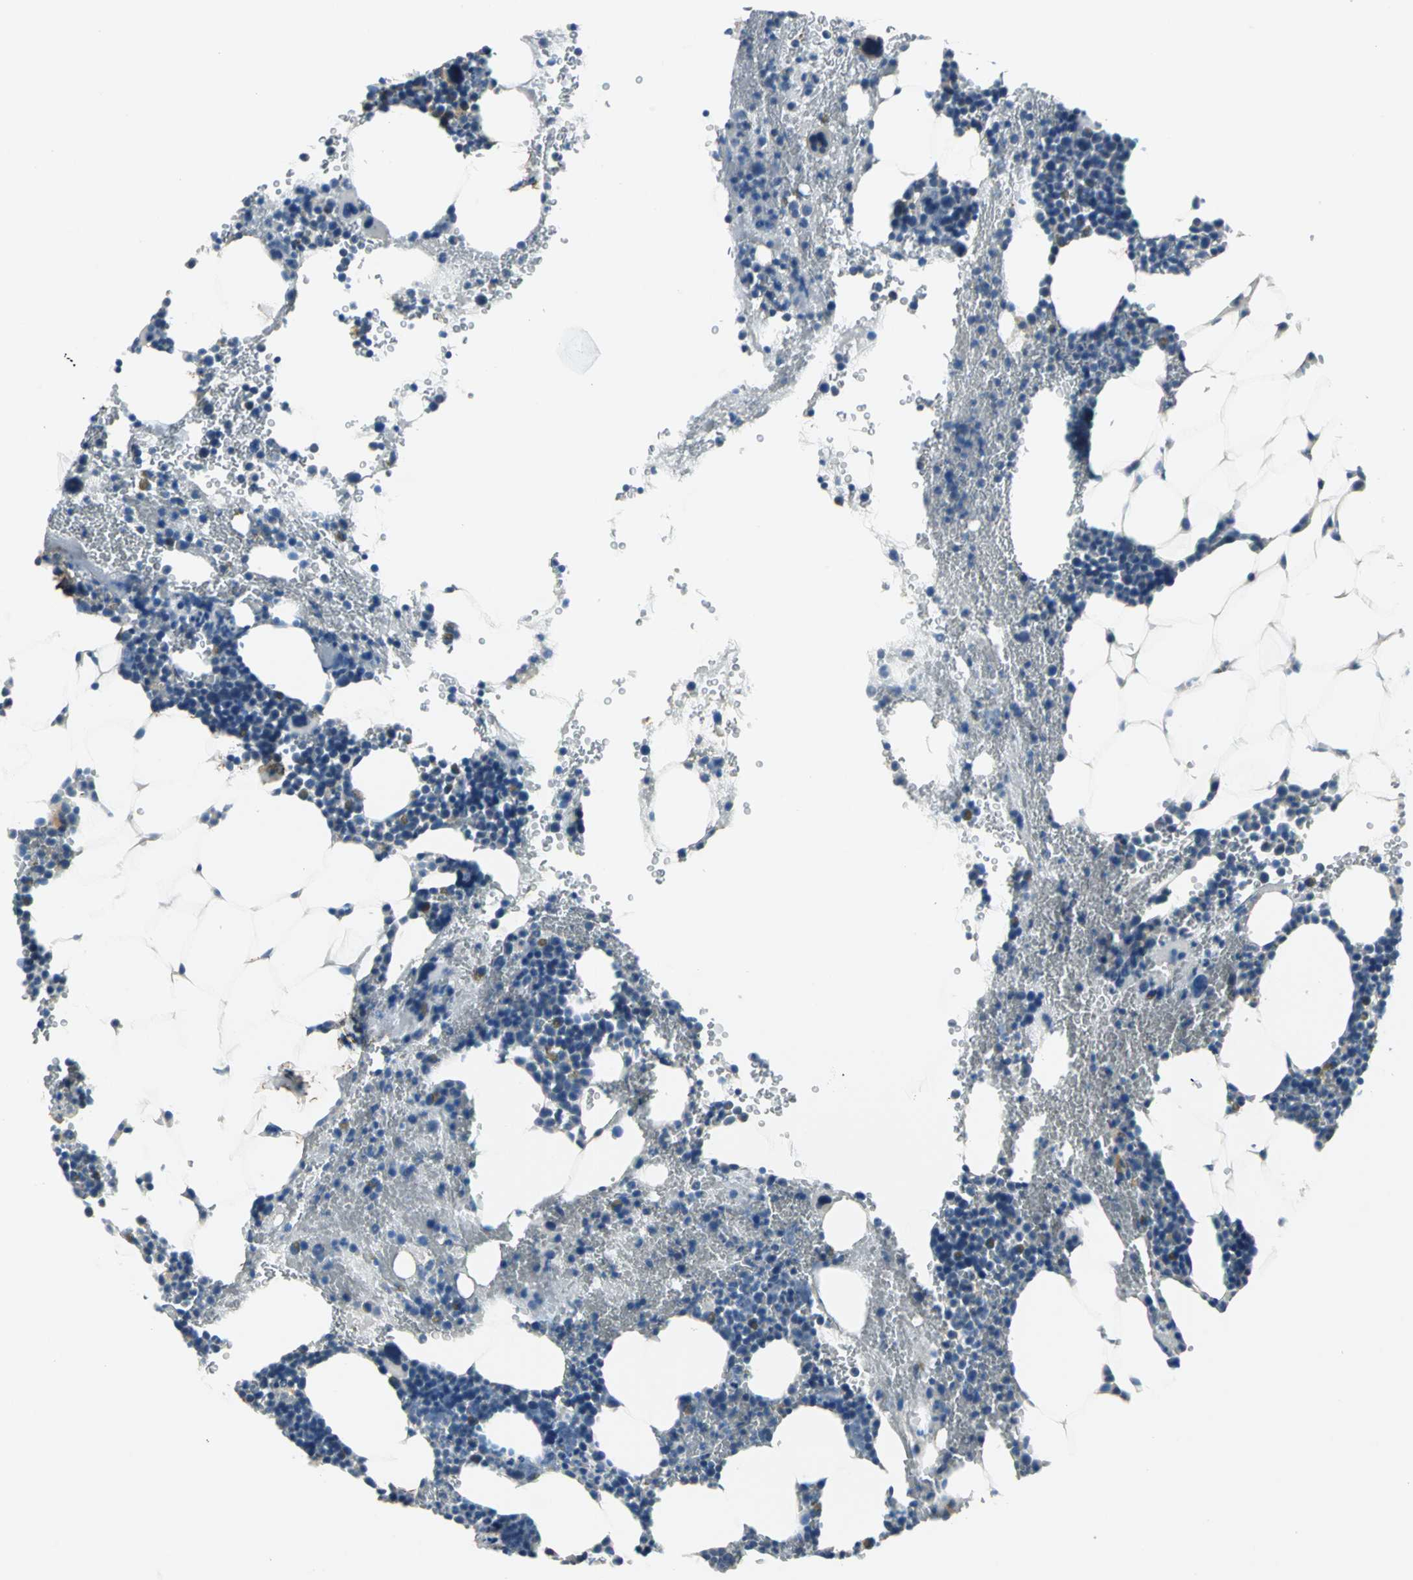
{"staining": {"intensity": "strong", "quantity": "<25%", "location": "cytoplasmic/membranous,nuclear"}, "tissue": "bone marrow", "cell_type": "Hematopoietic cells", "image_type": "normal", "snomed": [{"axis": "morphology", "description": "Normal tissue, NOS"}, {"axis": "topography", "description": "Bone marrow"}], "caption": "A brown stain highlights strong cytoplasmic/membranous,nuclear expression of a protein in hematopoietic cells of normal human bone marrow. Using DAB (3,3'-diaminobenzidine) (brown) and hematoxylin (blue) stains, captured at high magnification using brightfield microscopy.", "gene": "SLC16A7", "patient": {"sex": "male", "age": 82}}